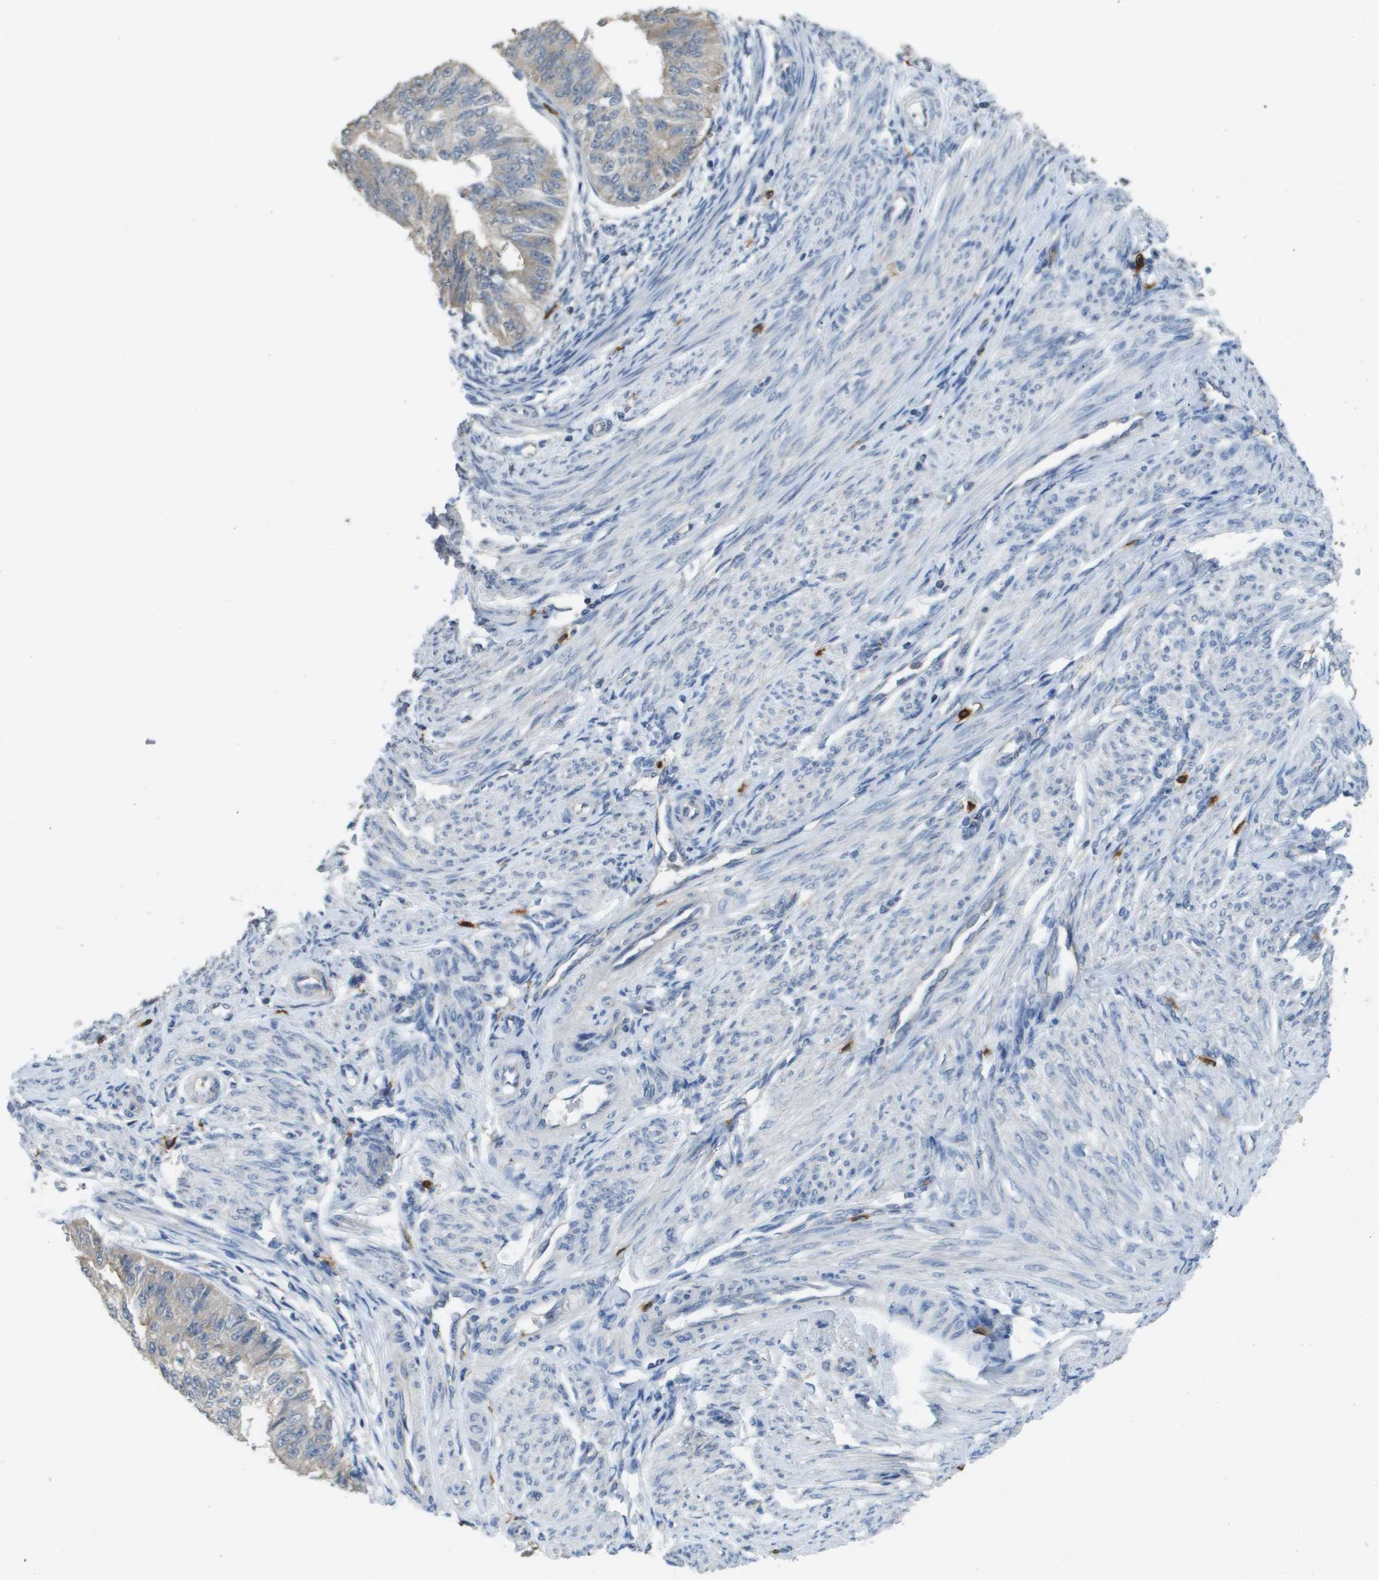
{"staining": {"intensity": "weak", "quantity": "<25%", "location": "cytoplasmic/membranous"}, "tissue": "endometrial cancer", "cell_type": "Tumor cells", "image_type": "cancer", "snomed": [{"axis": "morphology", "description": "Adenocarcinoma, NOS"}, {"axis": "topography", "description": "Endometrium"}], "caption": "Human endometrial adenocarcinoma stained for a protein using IHC demonstrates no expression in tumor cells.", "gene": "RAB27B", "patient": {"sex": "female", "age": 32}}